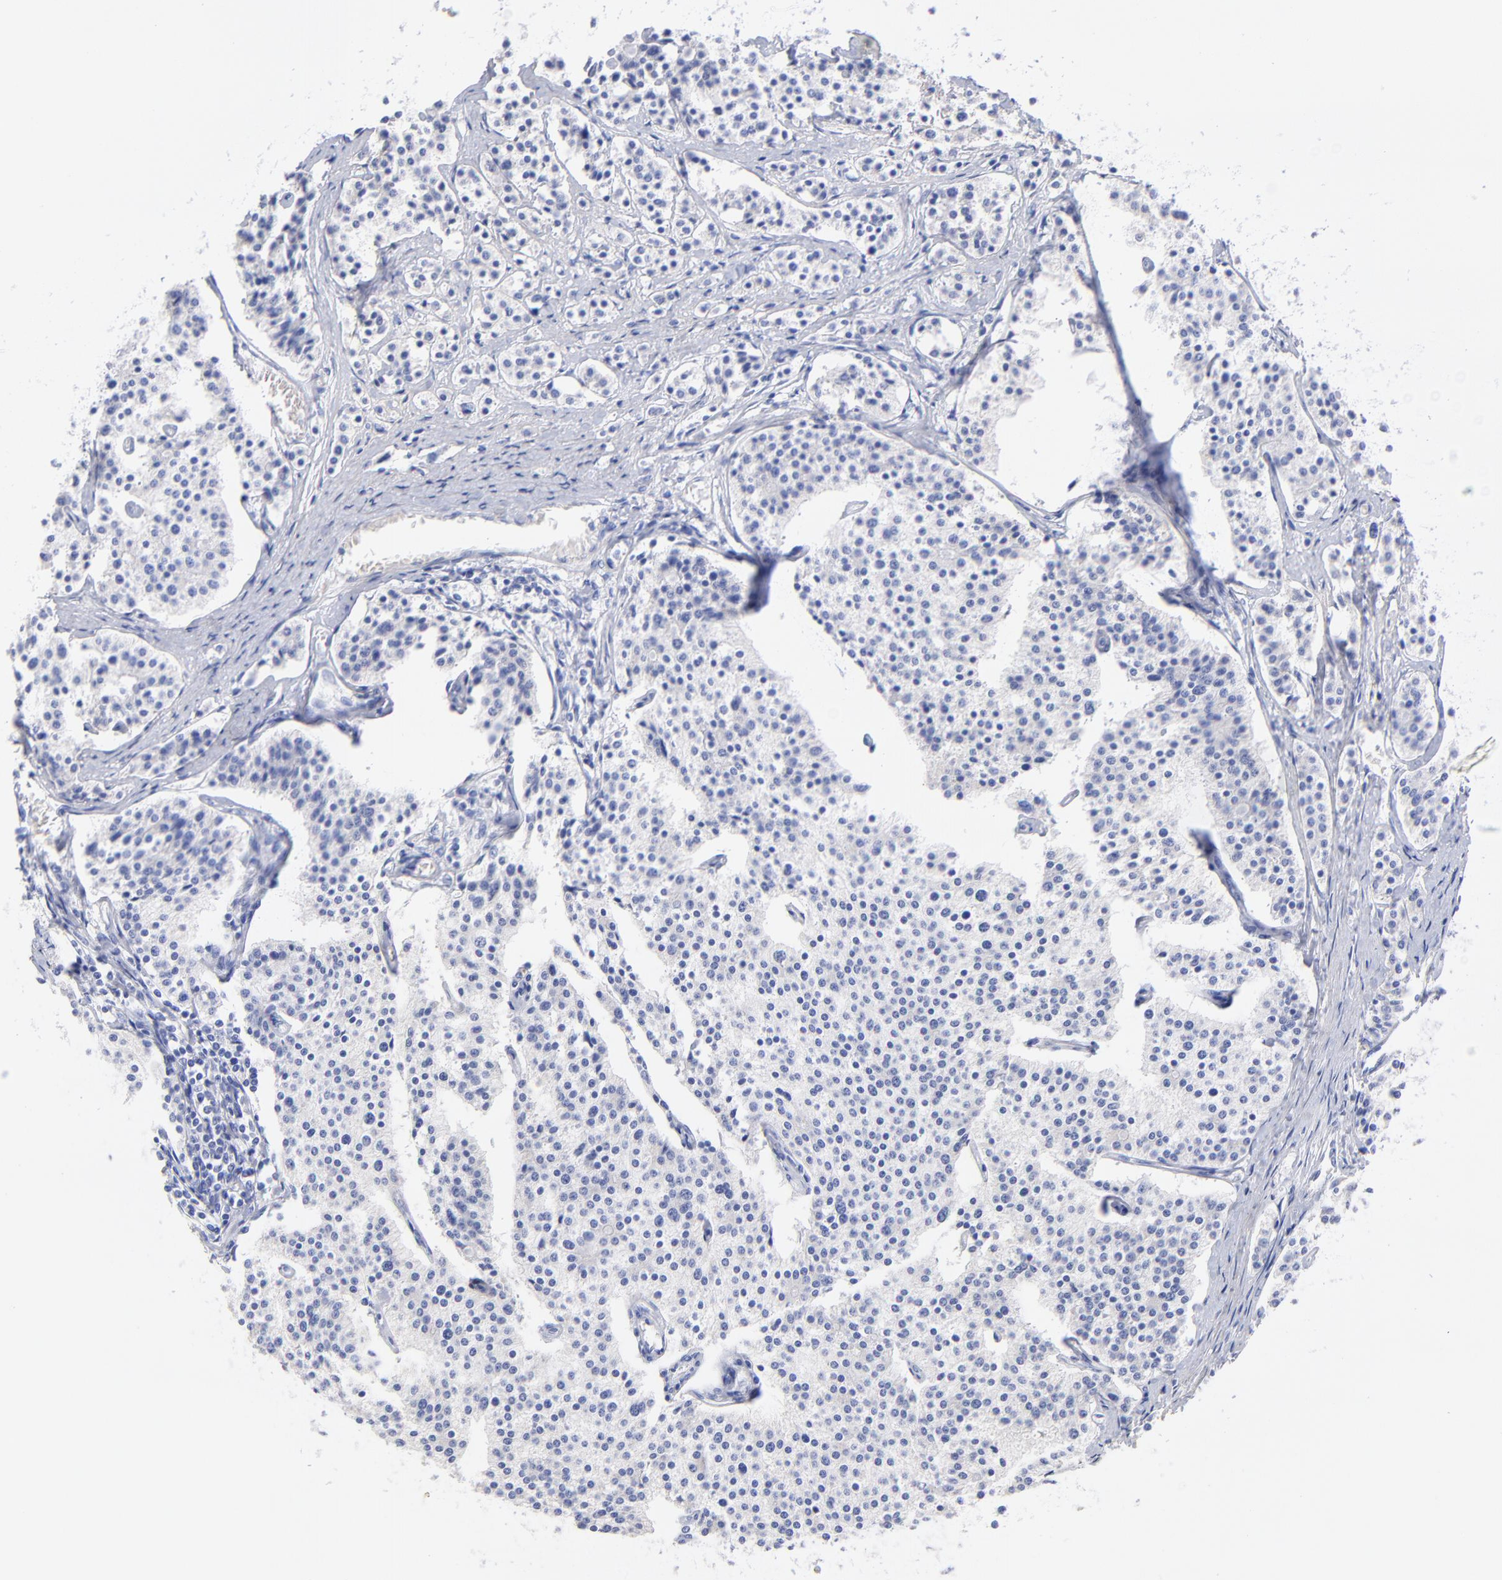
{"staining": {"intensity": "negative", "quantity": "none", "location": "none"}, "tissue": "carcinoid", "cell_type": "Tumor cells", "image_type": "cancer", "snomed": [{"axis": "morphology", "description": "Carcinoid, malignant, NOS"}, {"axis": "topography", "description": "Small intestine"}], "caption": "IHC micrograph of neoplastic tissue: human carcinoid stained with DAB (3,3'-diaminobenzidine) reveals no significant protein expression in tumor cells.", "gene": "C1QTNF6", "patient": {"sex": "male", "age": 63}}